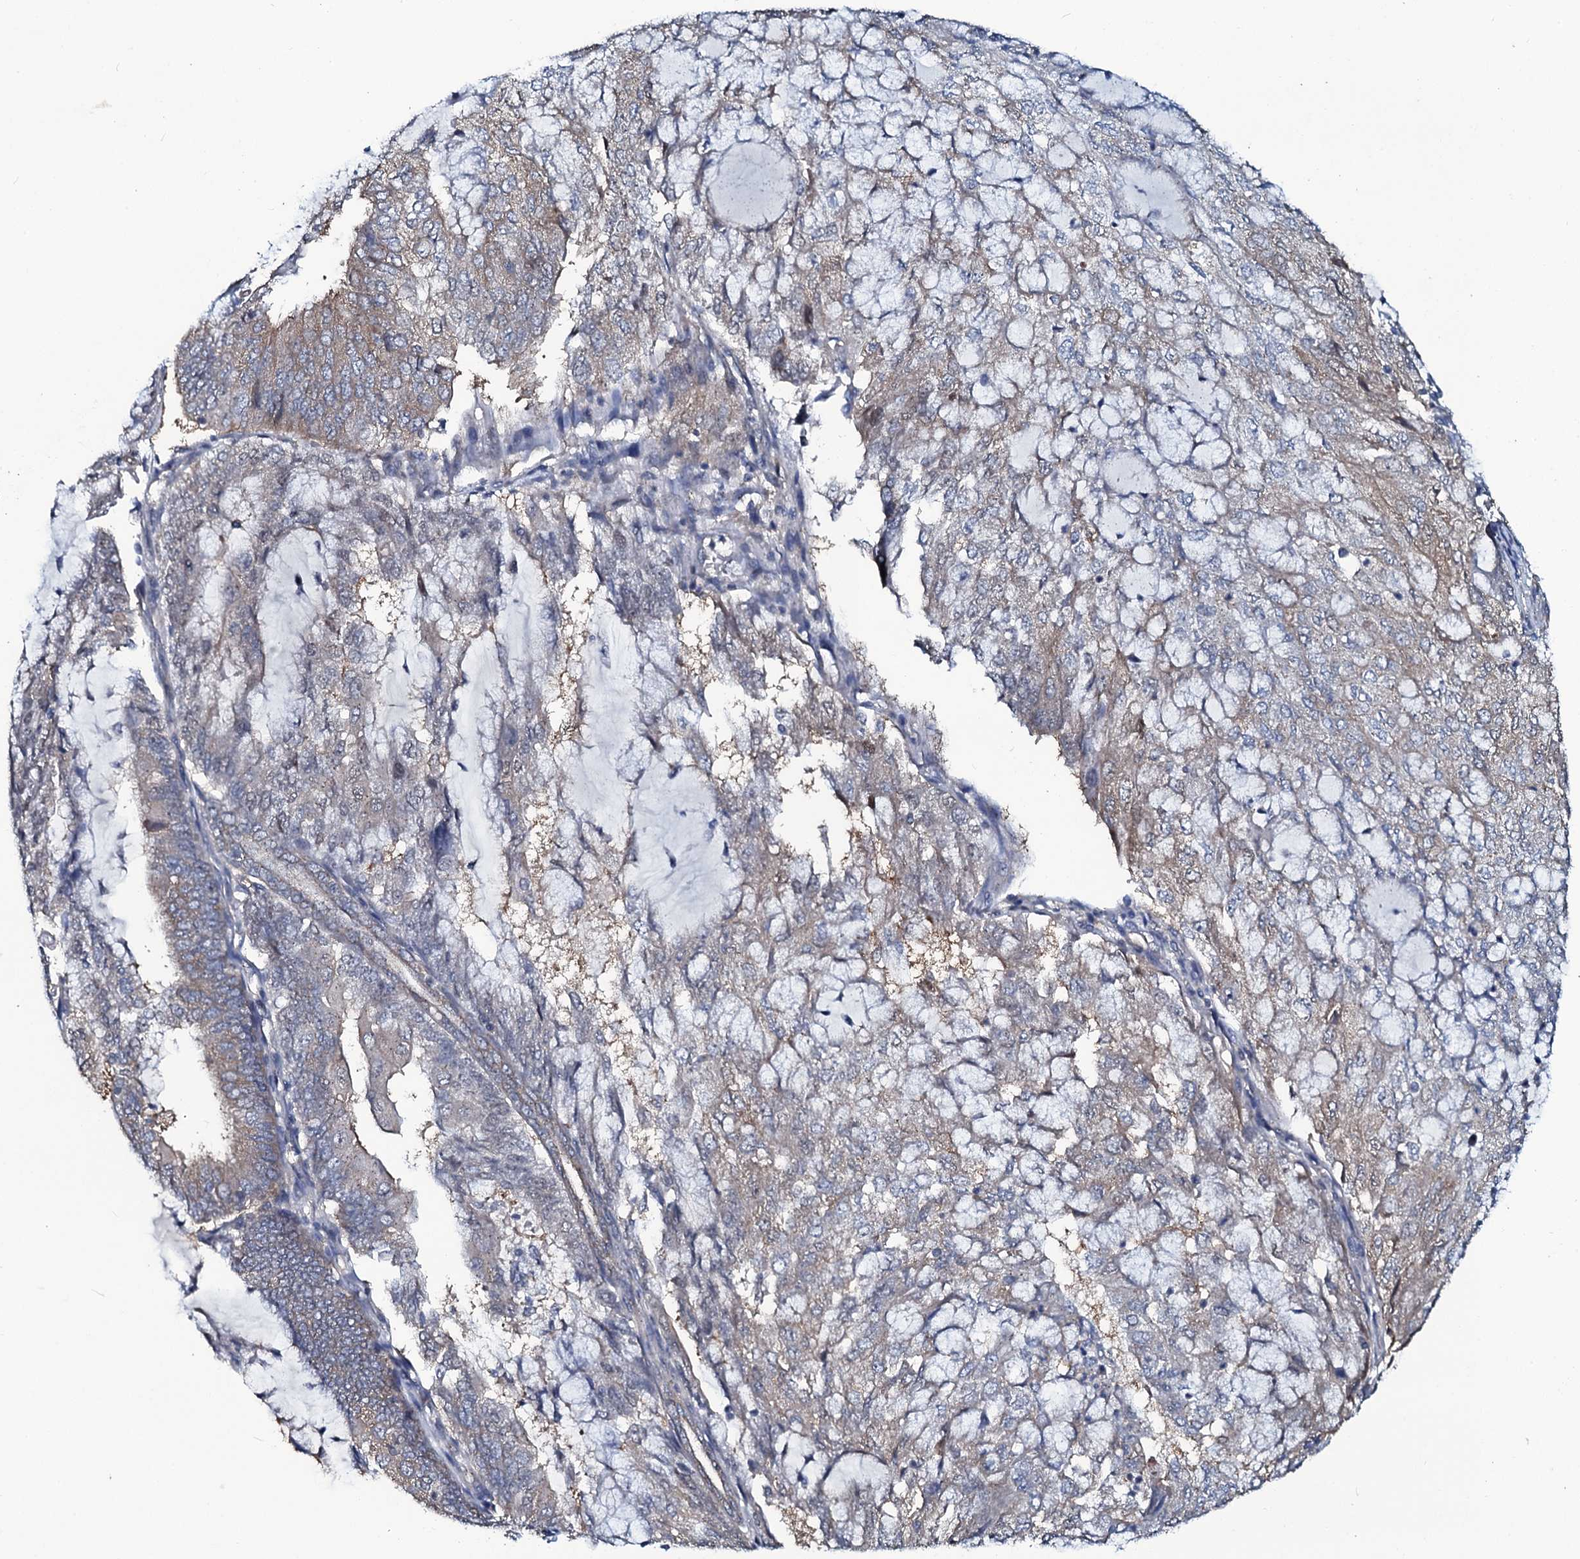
{"staining": {"intensity": "weak", "quantity": "25%-75%", "location": "cytoplasmic/membranous"}, "tissue": "endometrial cancer", "cell_type": "Tumor cells", "image_type": "cancer", "snomed": [{"axis": "morphology", "description": "Adenocarcinoma, NOS"}, {"axis": "topography", "description": "Endometrium"}], "caption": "A brown stain labels weak cytoplasmic/membranous positivity of a protein in human endometrial cancer tumor cells.", "gene": "USPL1", "patient": {"sex": "female", "age": 81}}